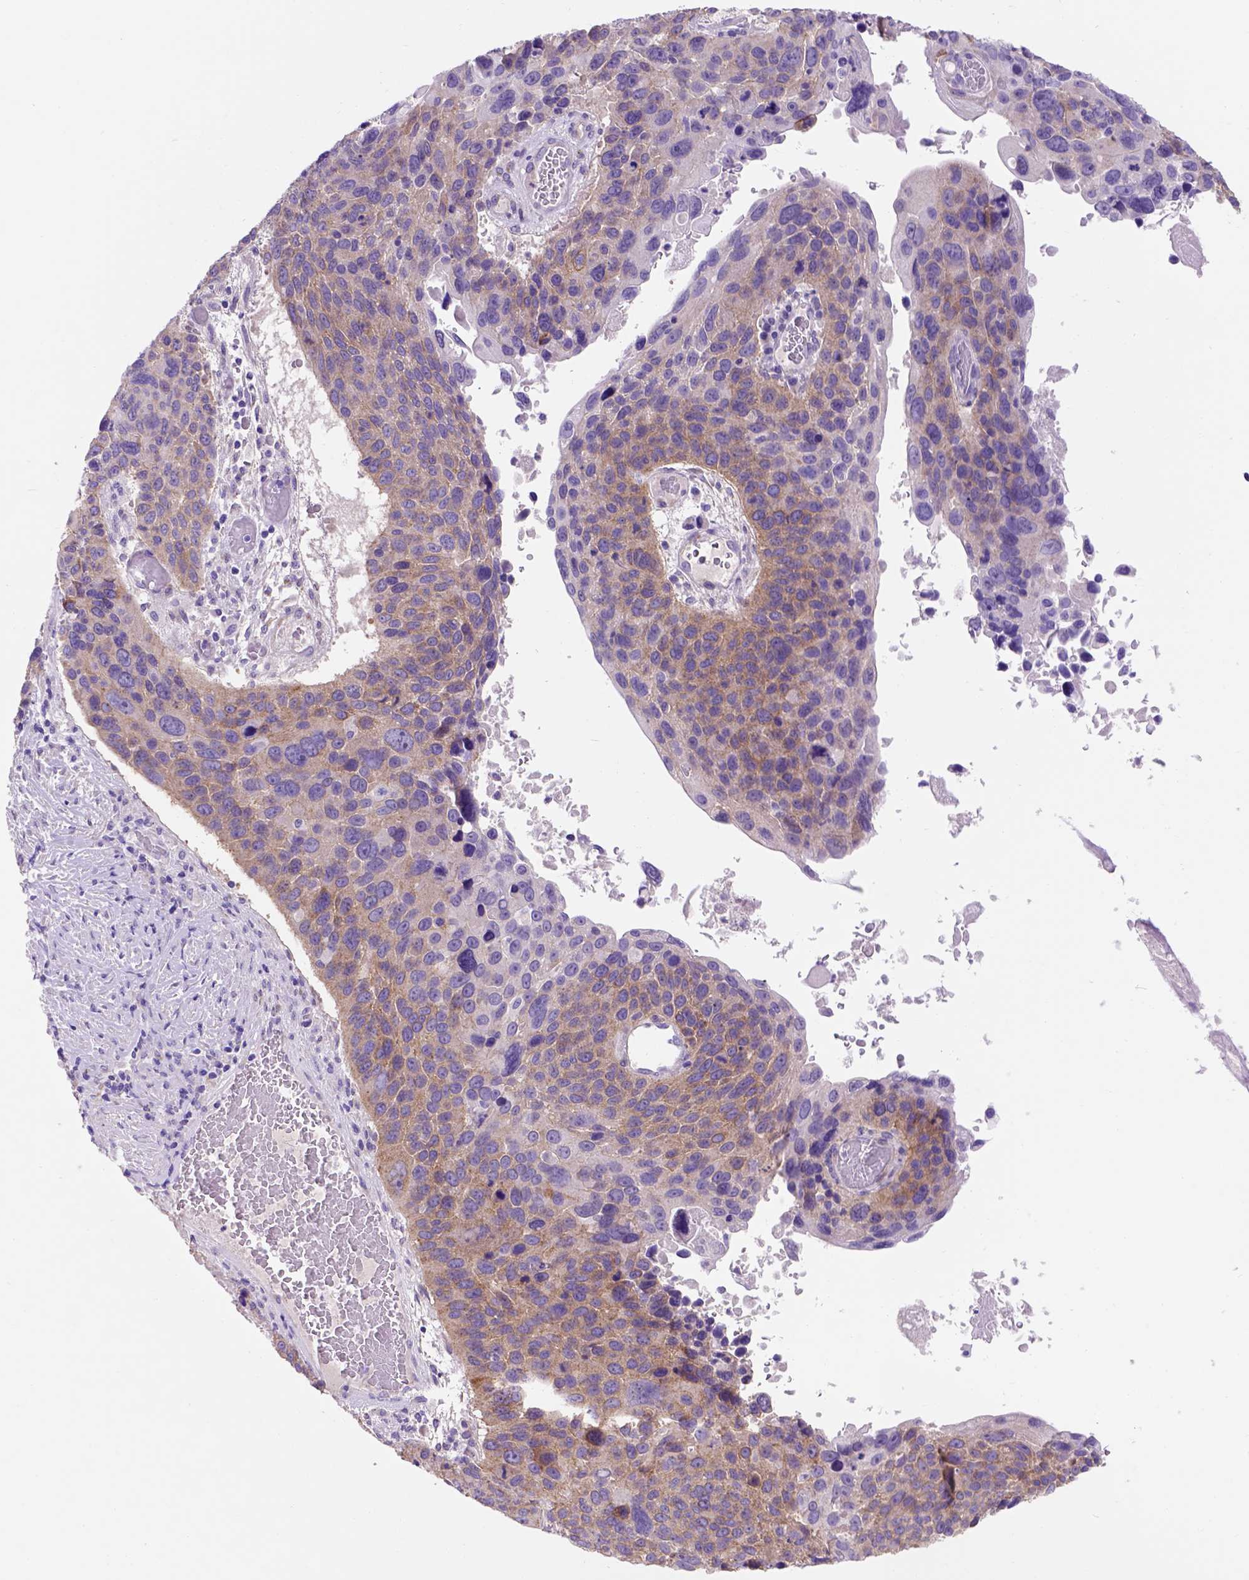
{"staining": {"intensity": "weak", "quantity": ">75%", "location": "cytoplasmic/membranous"}, "tissue": "lung cancer", "cell_type": "Tumor cells", "image_type": "cancer", "snomed": [{"axis": "morphology", "description": "Squamous cell carcinoma, NOS"}, {"axis": "topography", "description": "Lung"}], "caption": "Immunohistochemistry histopathology image of neoplastic tissue: human squamous cell carcinoma (lung) stained using IHC exhibits low levels of weak protein expression localized specifically in the cytoplasmic/membranous of tumor cells, appearing as a cytoplasmic/membranous brown color.", "gene": "EGFR", "patient": {"sex": "male", "age": 68}}